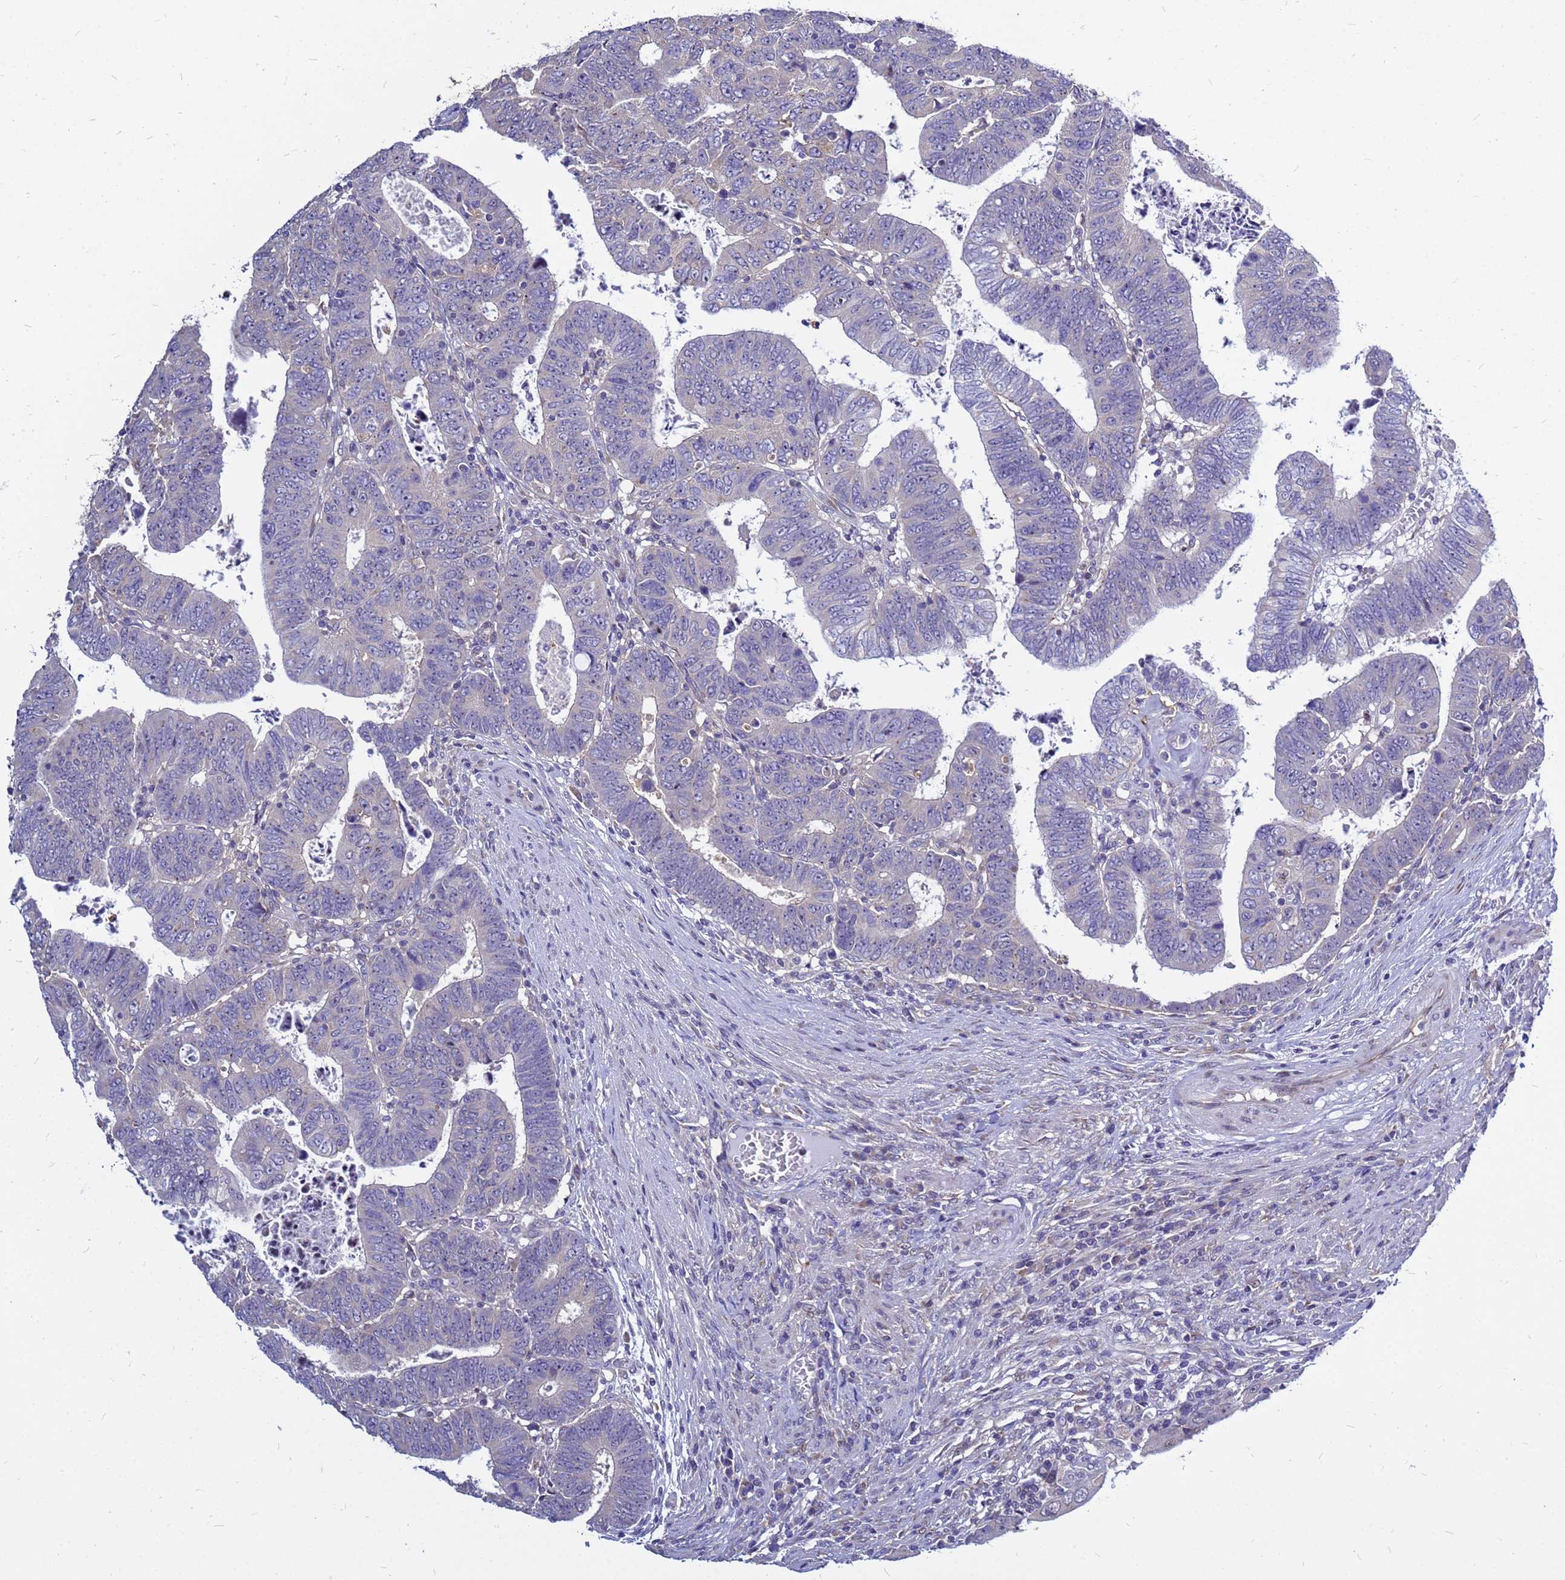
{"staining": {"intensity": "negative", "quantity": "none", "location": "none"}, "tissue": "colorectal cancer", "cell_type": "Tumor cells", "image_type": "cancer", "snomed": [{"axis": "morphology", "description": "Normal tissue, NOS"}, {"axis": "morphology", "description": "Adenocarcinoma, NOS"}, {"axis": "topography", "description": "Rectum"}], "caption": "This is an IHC photomicrograph of human adenocarcinoma (colorectal). There is no expression in tumor cells.", "gene": "MOB2", "patient": {"sex": "female", "age": 65}}